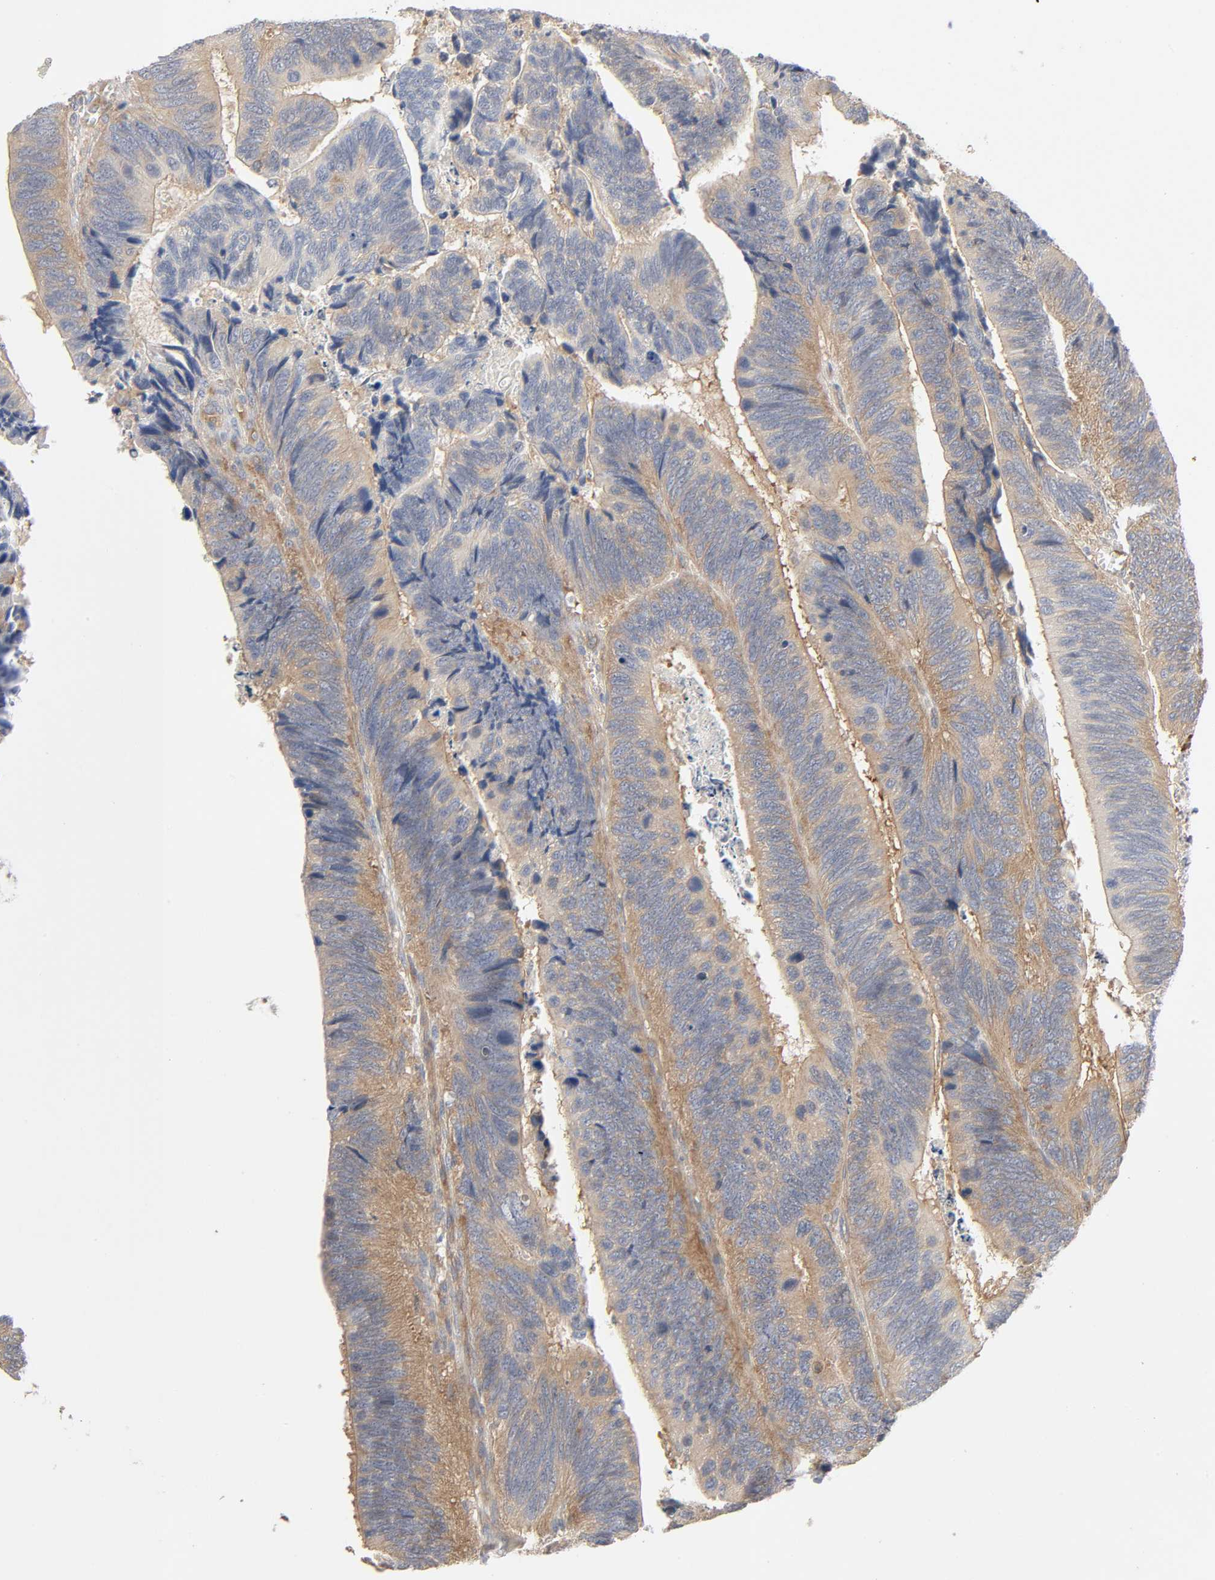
{"staining": {"intensity": "moderate", "quantity": ">75%", "location": "cytoplasmic/membranous"}, "tissue": "colorectal cancer", "cell_type": "Tumor cells", "image_type": "cancer", "snomed": [{"axis": "morphology", "description": "Adenocarcinoma, NOS"}, {"axis": "topography", "description": "Colon"}], "caption": "A micrograph of human adenocarcinoma (colorectal) stained for a protein shows moderate cytoplasmic/membranous brown staining in tumor cells.", "gene": "SCHIP1", "patient": {"sex": "male", "age": 72}}